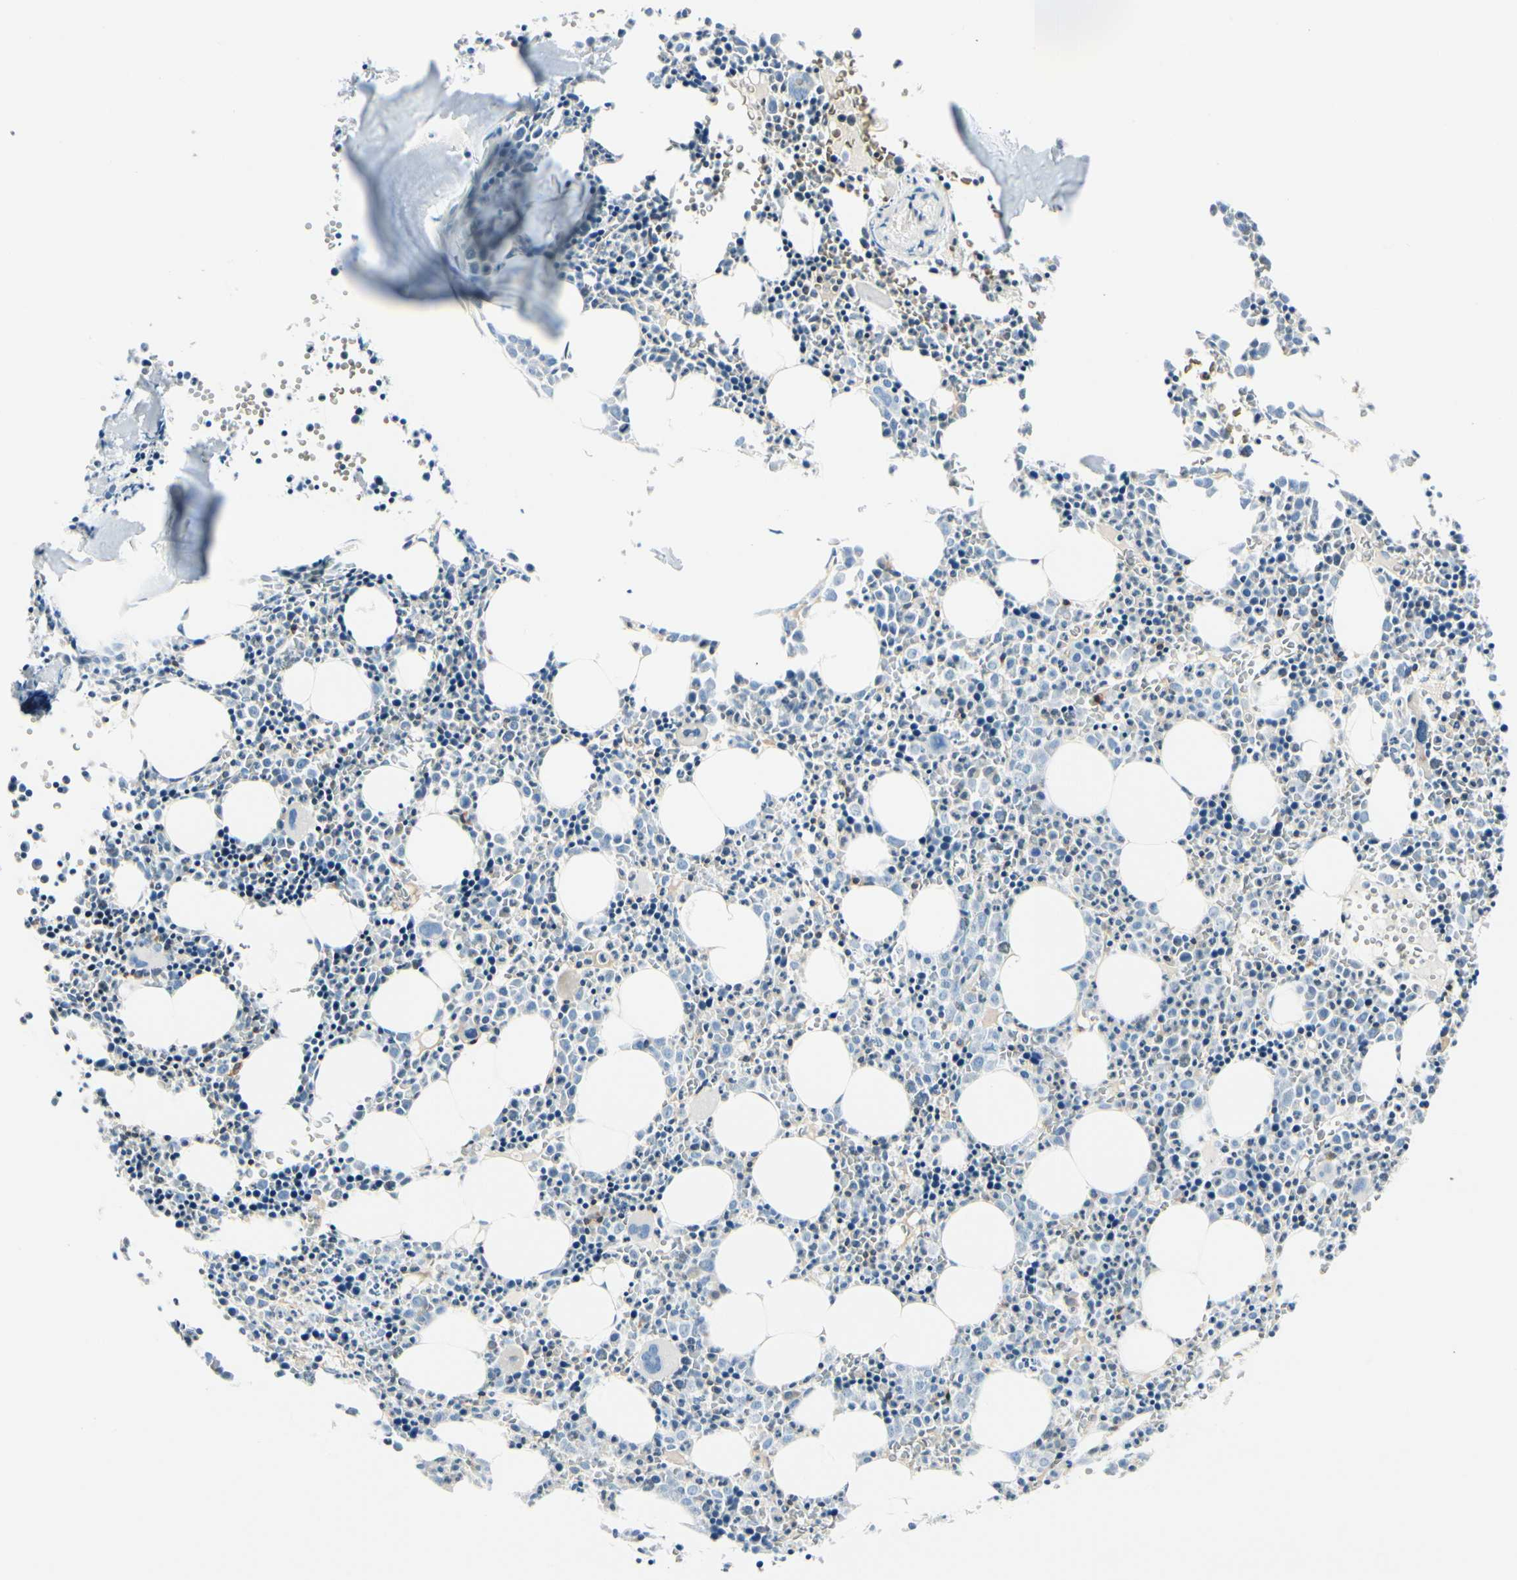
{"staining": {"intensity": "strong", "quantity": "<25%", "location": "cytoplasmic/membranous"}, "tissue": "bone marrow", "cell_type": "Hematopoietic cells", "image_type": "normal", "snomed": [{"axis": "morphology", "description": "Normal tissue, NOS"}, {"axis": "morphology", "description": "Inflammation, NOS"}, {"axis": "topography", "description": "Bone marrow"}], "caption": "Immunohistochemistry (DAB (3,3'-diaminobenzidine)) staining of unremarkable human bone marrow exhibits strong cytoplasmic/membranous protein expression in approximately <25% of hematopoietic cells. (Stains: DAB (3,3'-diaminobenzidine) in brown, nuclei in blue, Microscopy: brightfield microscopy at high magnification).", "gene": "TRAF1", "patient": {"sex": "female", "age": 17}}